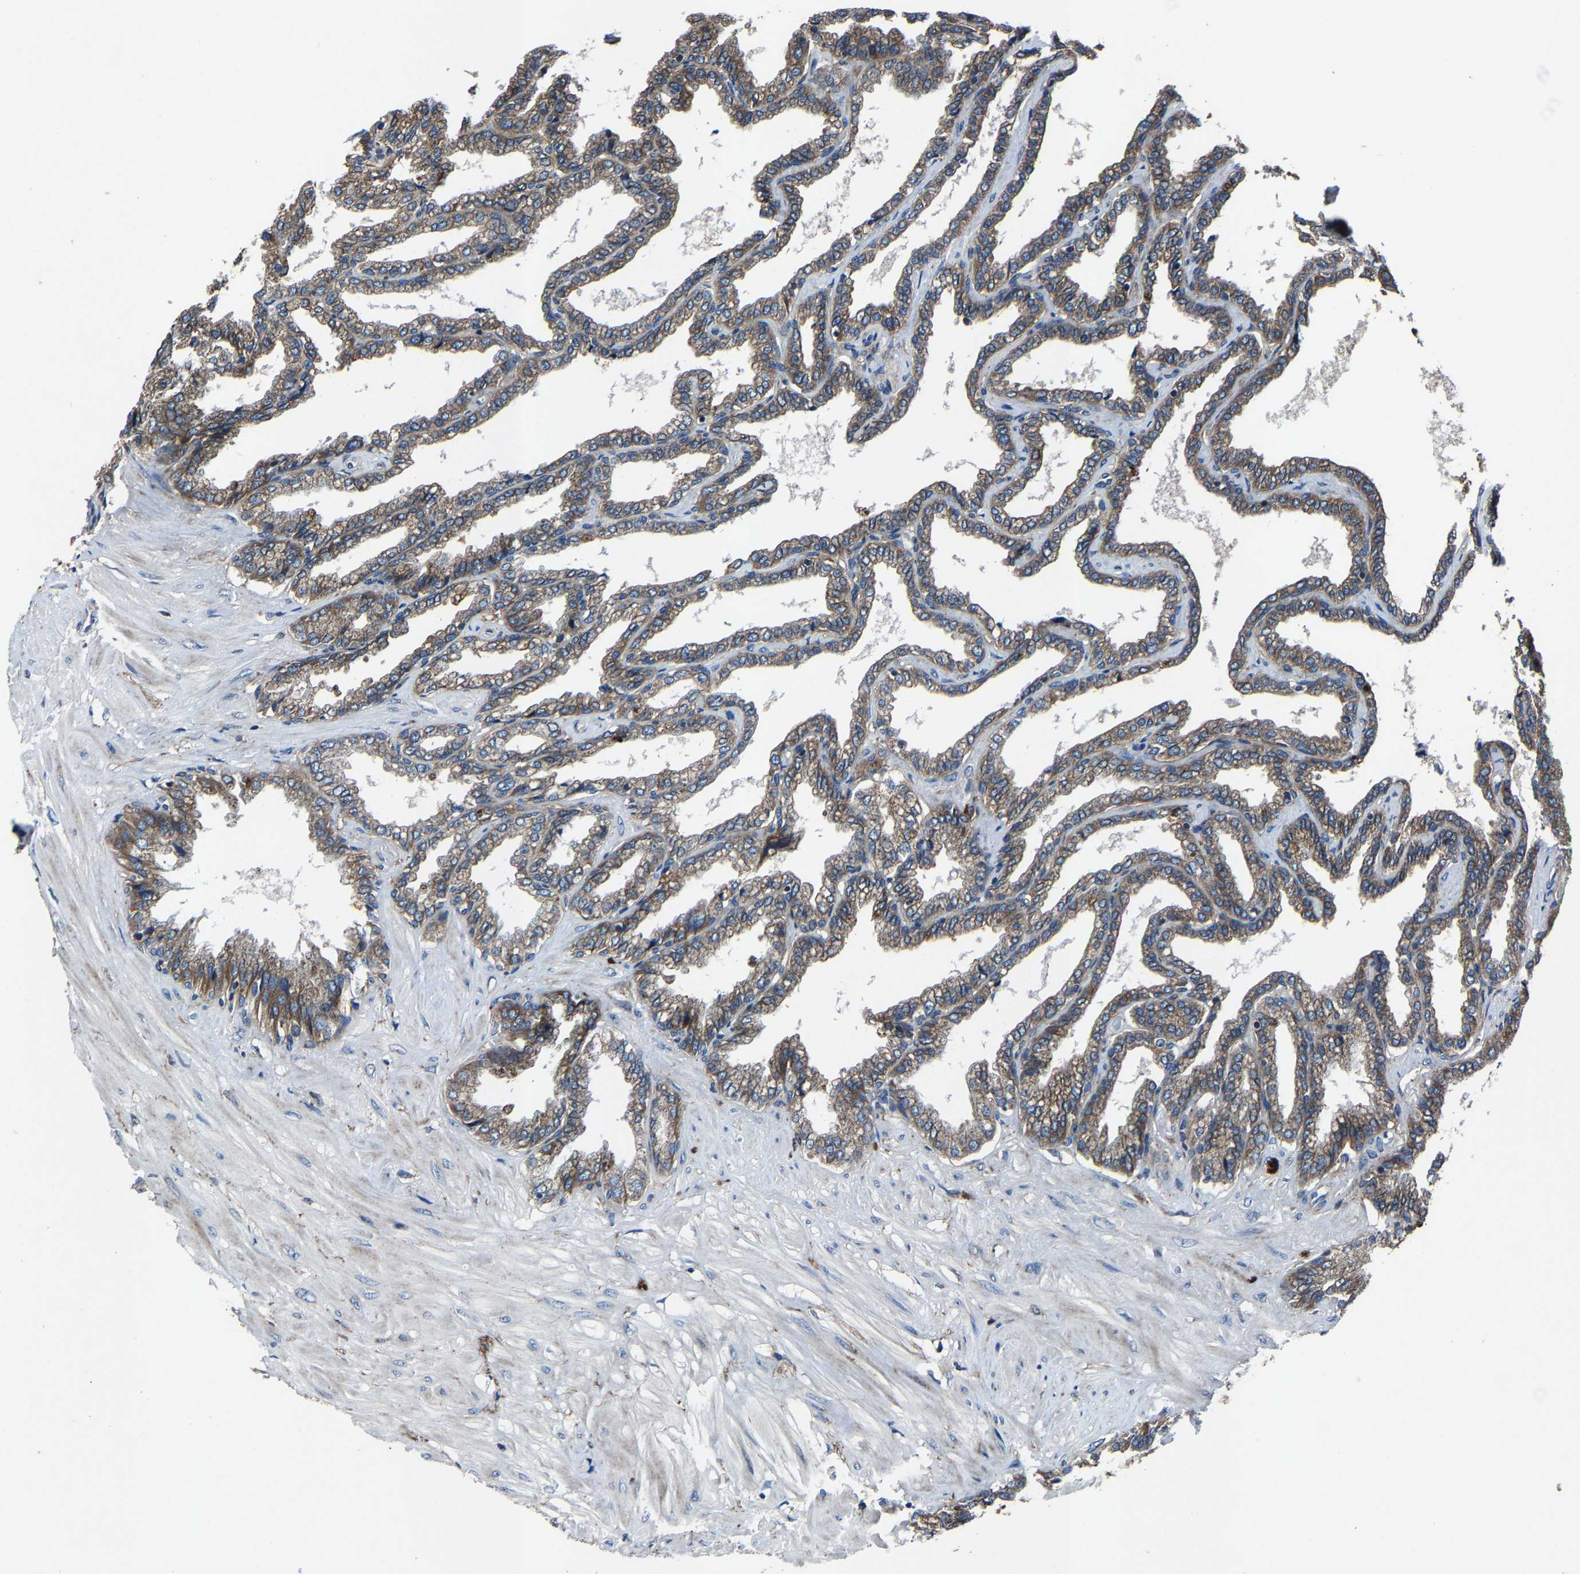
{"staining": {"intensity": "moderate", "quantity": ">75%", "location": "cytoplasmic/membranous"}, "tissue": "seminal vesicle", "cell_type": "Glandular cells", "image_type": "normal", "snomed": [{"axis": "morphology", "description": "Normal tissue, NOS"}, {"axis": "topography", "description": "Seminal veicle"}], "caption": "This image reveals normal seminal vesicle stained with immunohistochemistry (IHC) to label a protein in brown. The cytoplasmic/membranous of glandular cells show moderate positivity for the protein. Nuclei are counter-stained blue.", "gene": "KIAA1958", "patient": {"sex": "male", "age": 46}}